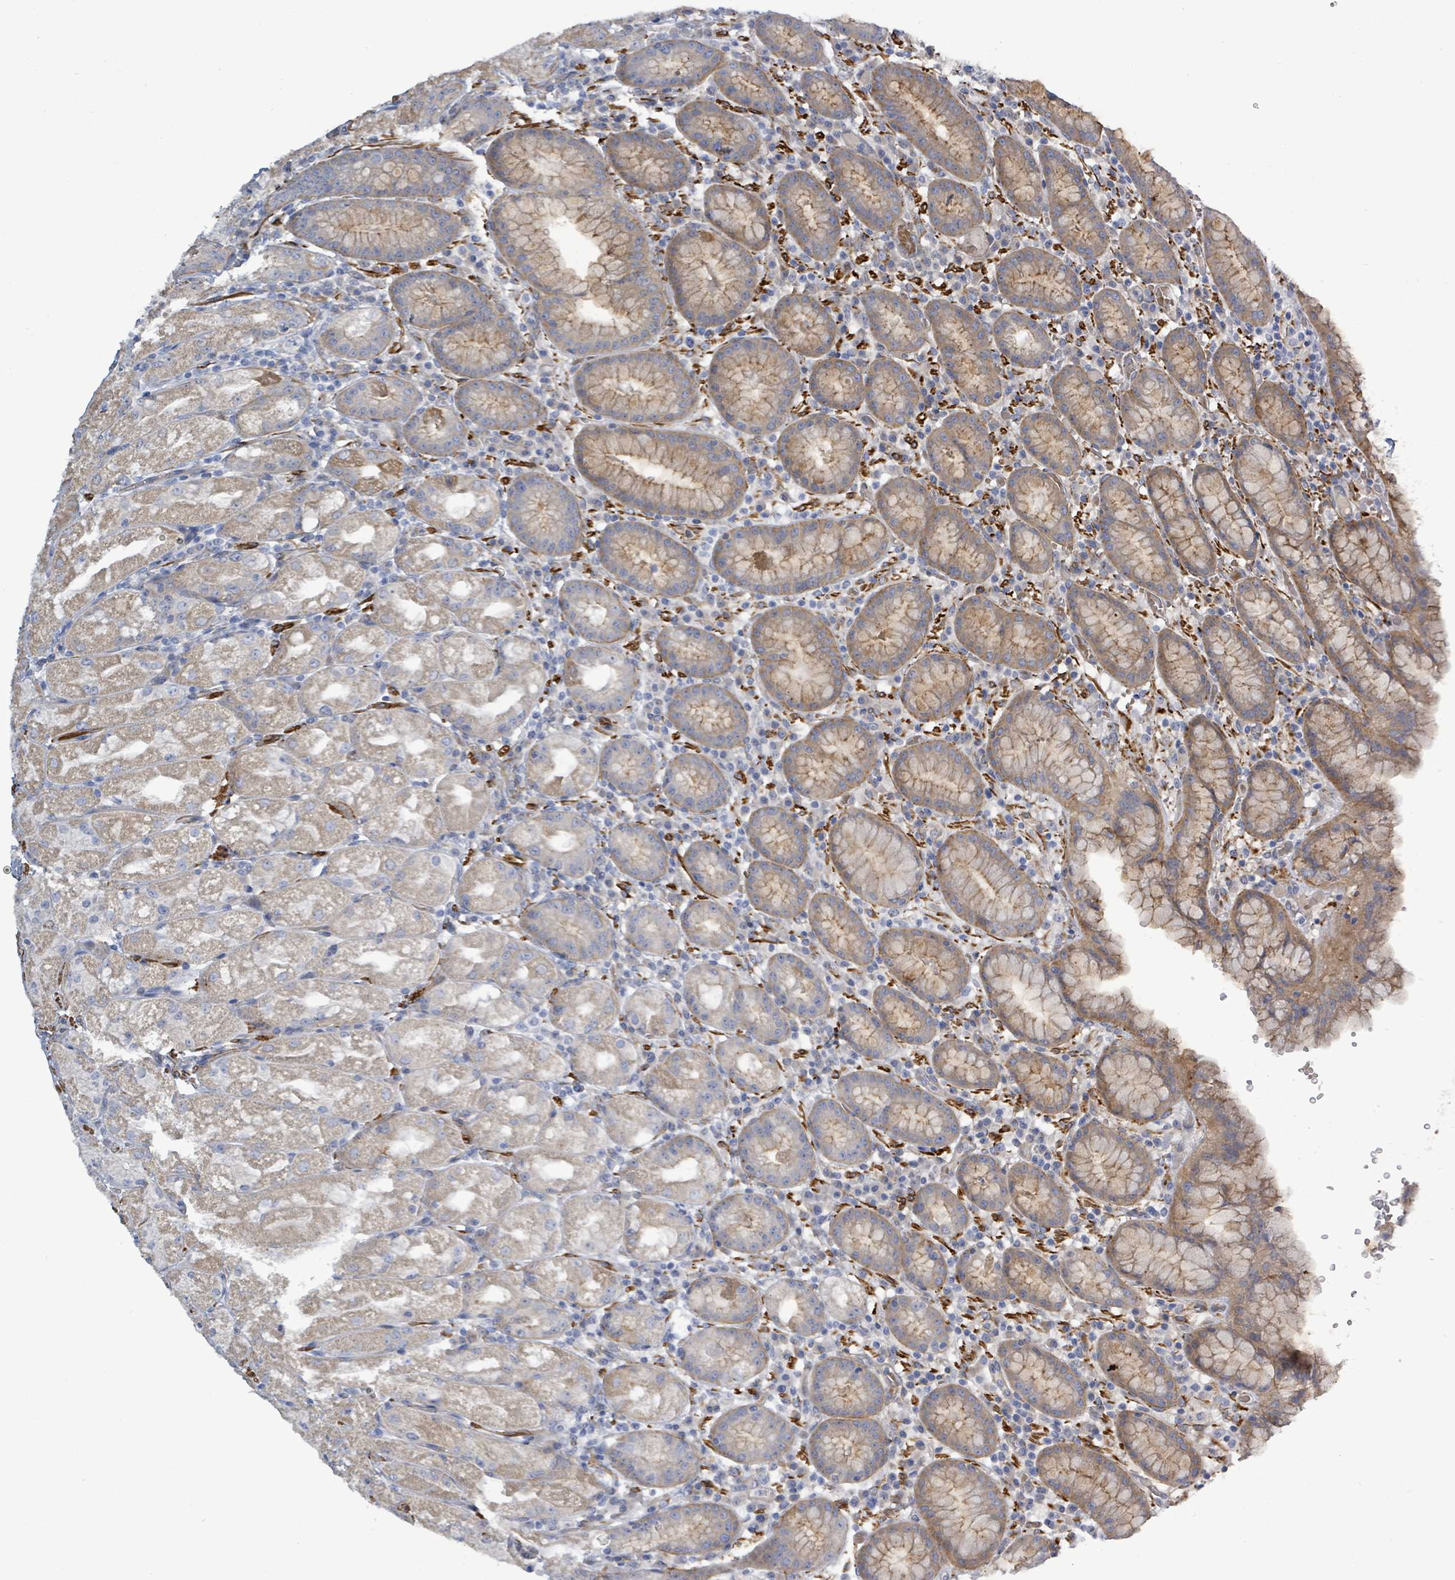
{"staining": {"intensity": "moderate", "quantity": "25%-75%", "location": "cytoplasmic/membranous"}, "tissue": "stomach", "cell_type": "Glandular cells", "image_type": "normal", "snomed": [{"axis": "morphology", "description": "Normal tissue, NOS"}, {"axis": "topography", "description": "Stomach, upper"}], "caption": "Immunohistochemistry histopathology image of benign stomach: stomach stained using immunohistochemistry (IHC) displays medium levels of moderate protein expression localized specifically in the cytoplasmic/membranous of glandular cells, appearing as a cytoplasmic/membranous brown color.", "gene": "DMRTC1B", "patient": {"sex": "male", "age": 52}}